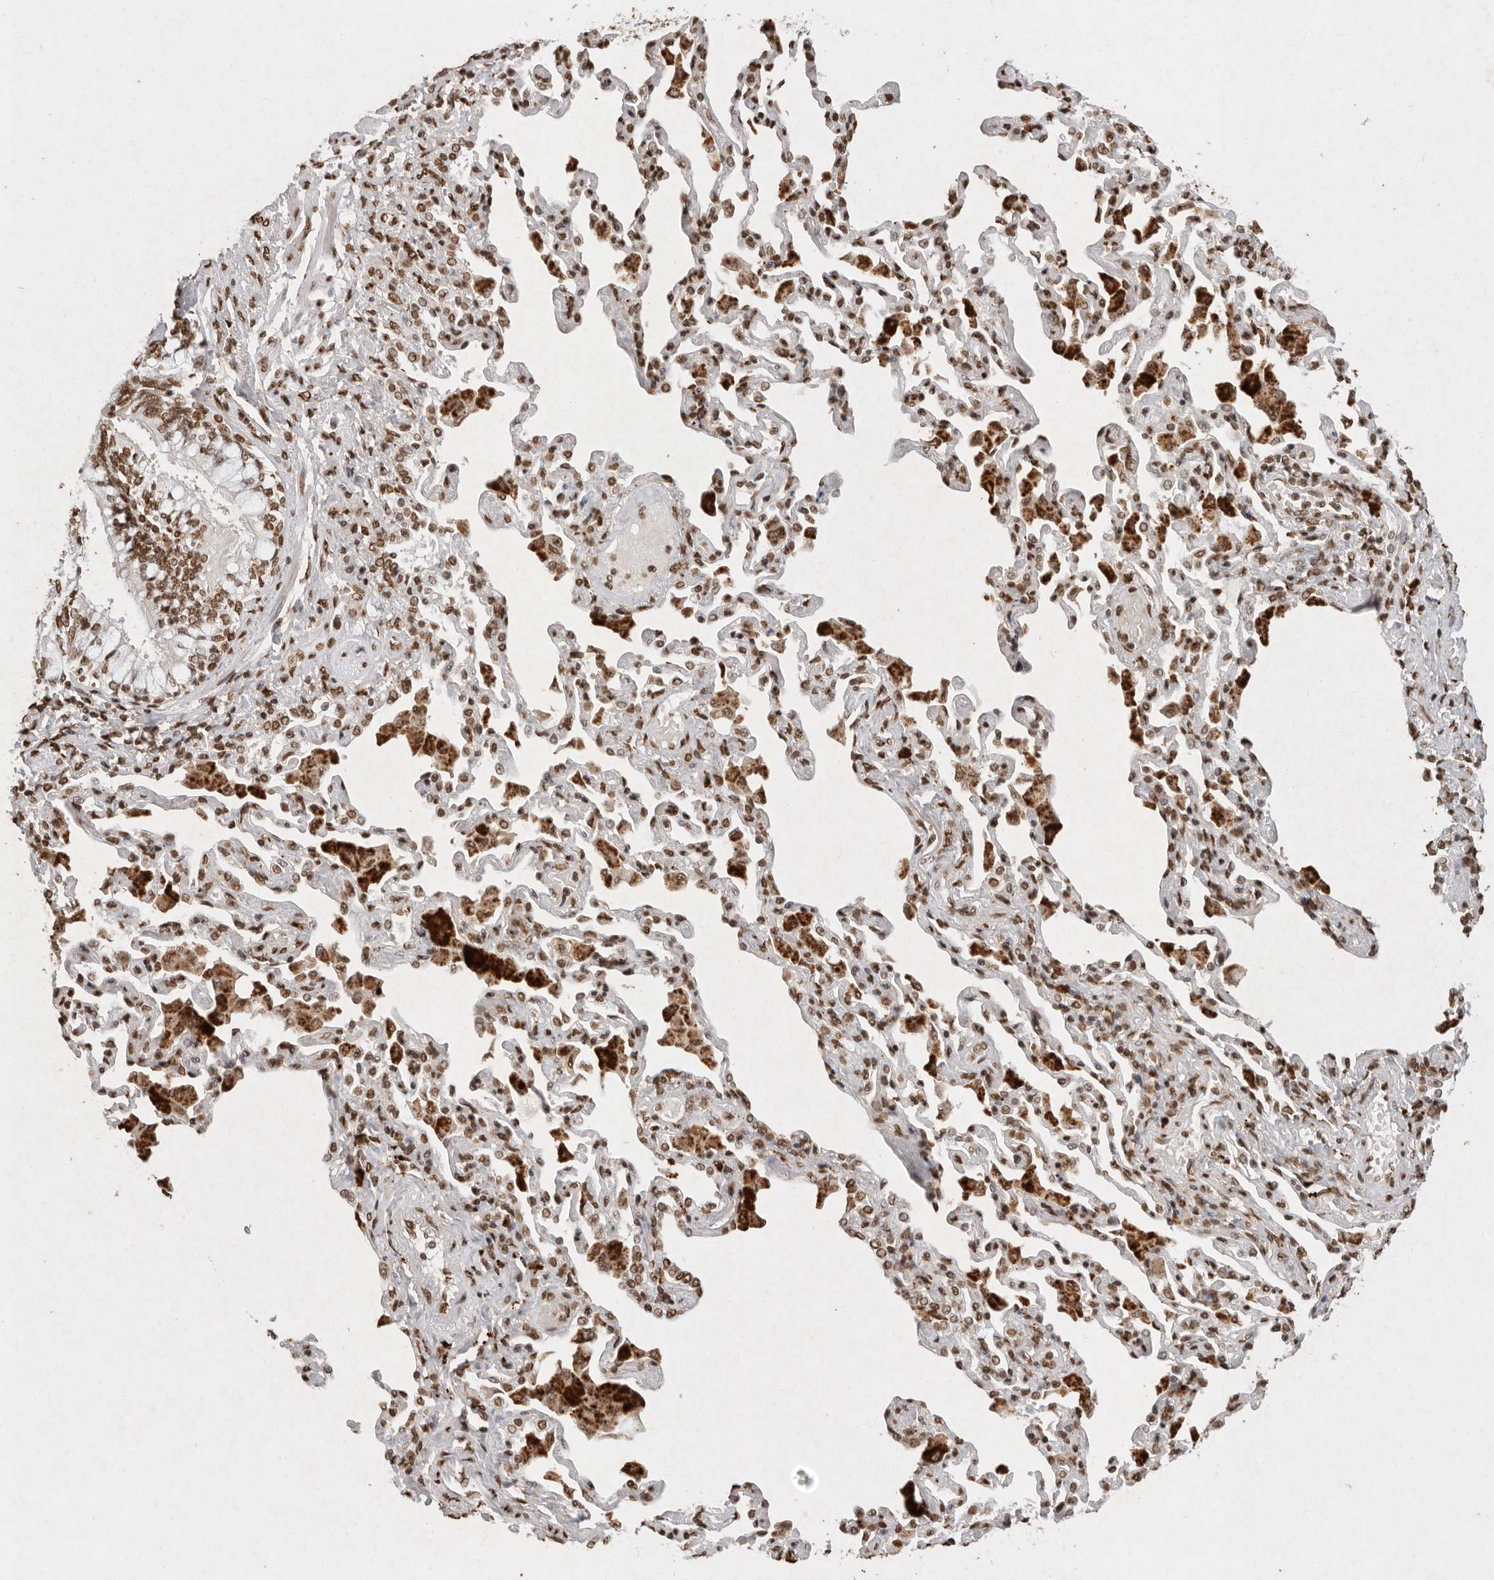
{"staining": {"intensity": "moderate", "quantity": ">75%", "location": "nuclear"}, "tissue": "bronchus", "cell_type": "Respiratory epithelial cells", "image_type": "normal", "snomed": [{"axis": "morphology", "description": "Normal tissue, NOS"}, {"axis": "morphology", "description": "Inflammation, NOS"}, {"axis": "topography", "description": "Bronchus"}, {"axis": "topography", "description": "Lung"}], "caption": "Bronchus stained for a protein (brown) reveals moderate nuclear positive expression in approximately >75% of respiratory epithelial cells.", "gene": "NKX3", "patient": {"sex": "female", "age": 46}}